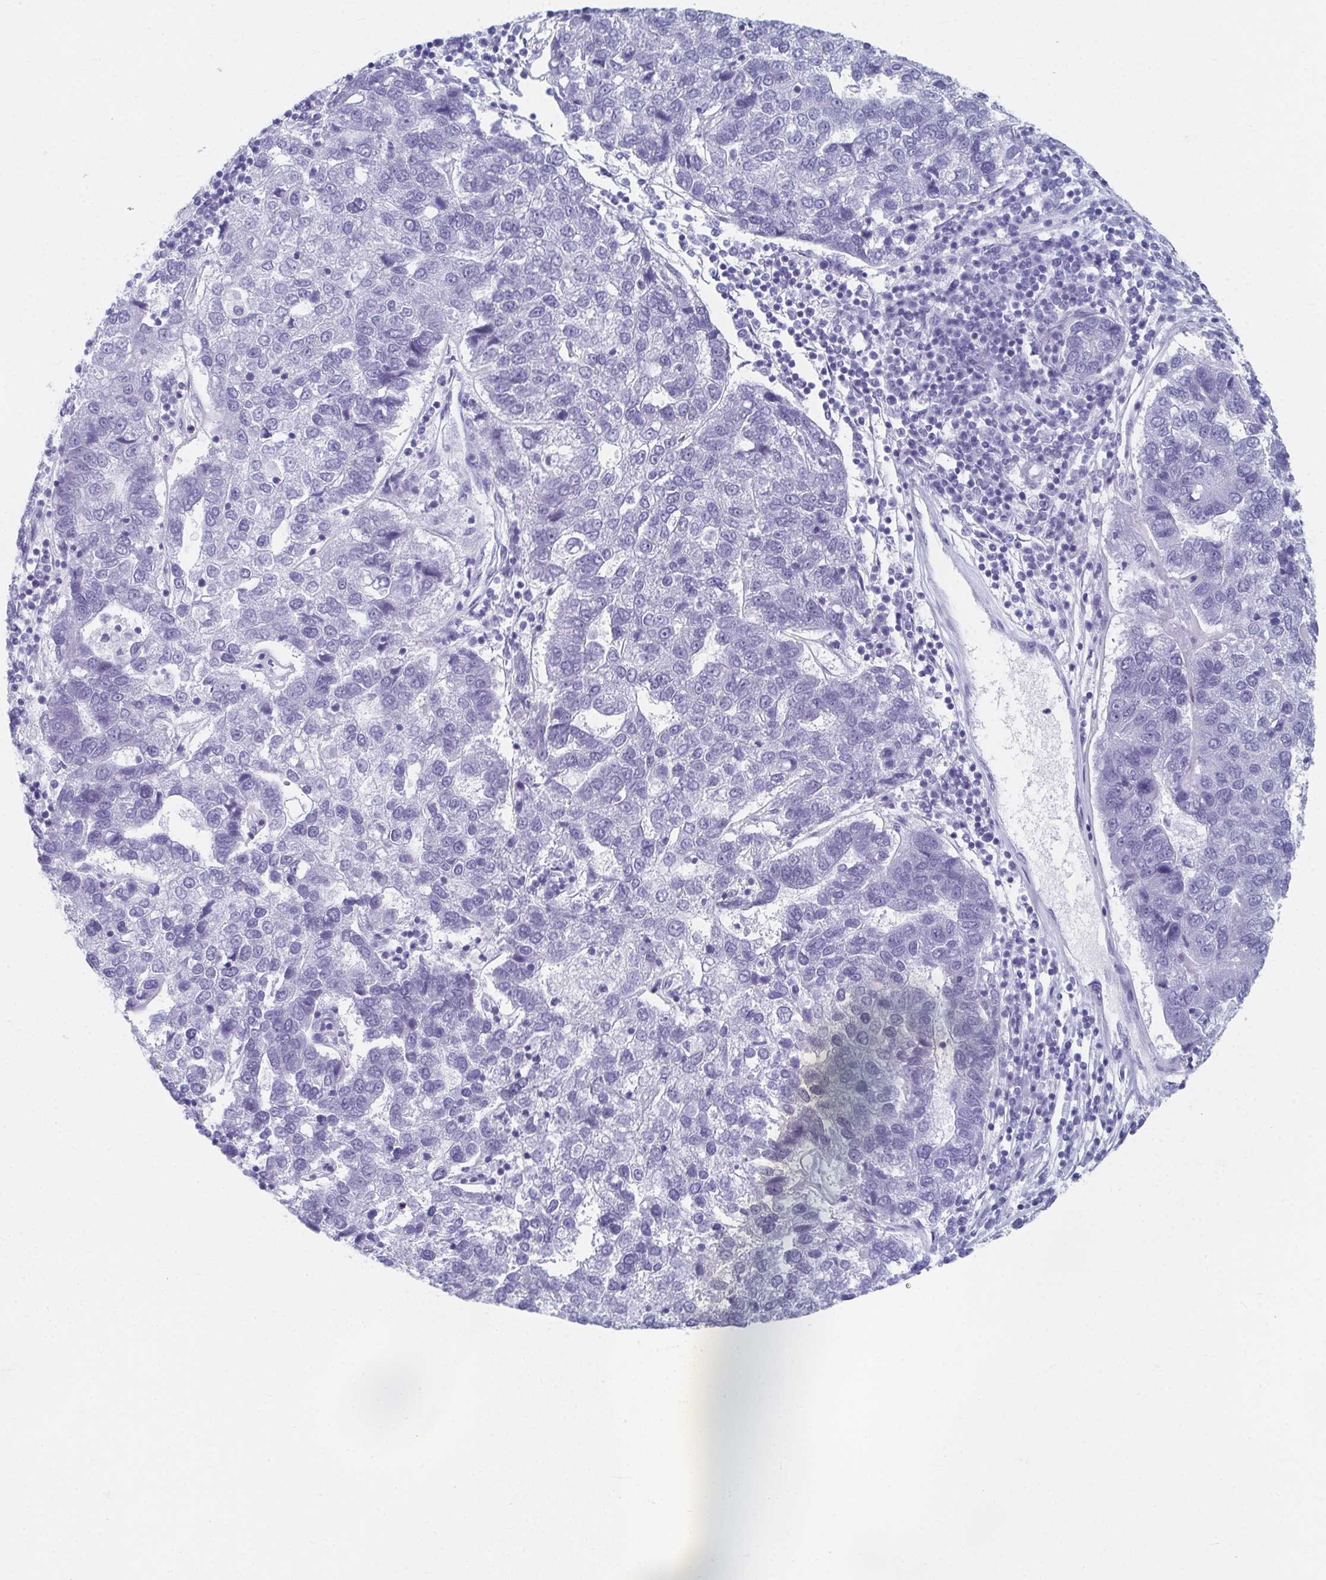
{"staining": {"intensity": "negative", "quantity": "none", "location": "none"}, "tissue": "pancreatic cancer", "cell_type": "Tumor cells", "image_type": "cancer", "snomed": [{"axis": "morphology", "description": "Adenocarcinoma, NOS"}, {"axis": "topography", "description": "Pancreas"}], "caption": "Histopathology image shows no significant protein staining in tumor cells of pancreatic adenocarcinoma.", "gene": "GHRL", "patient": {"sex": "female", "age": 61}}